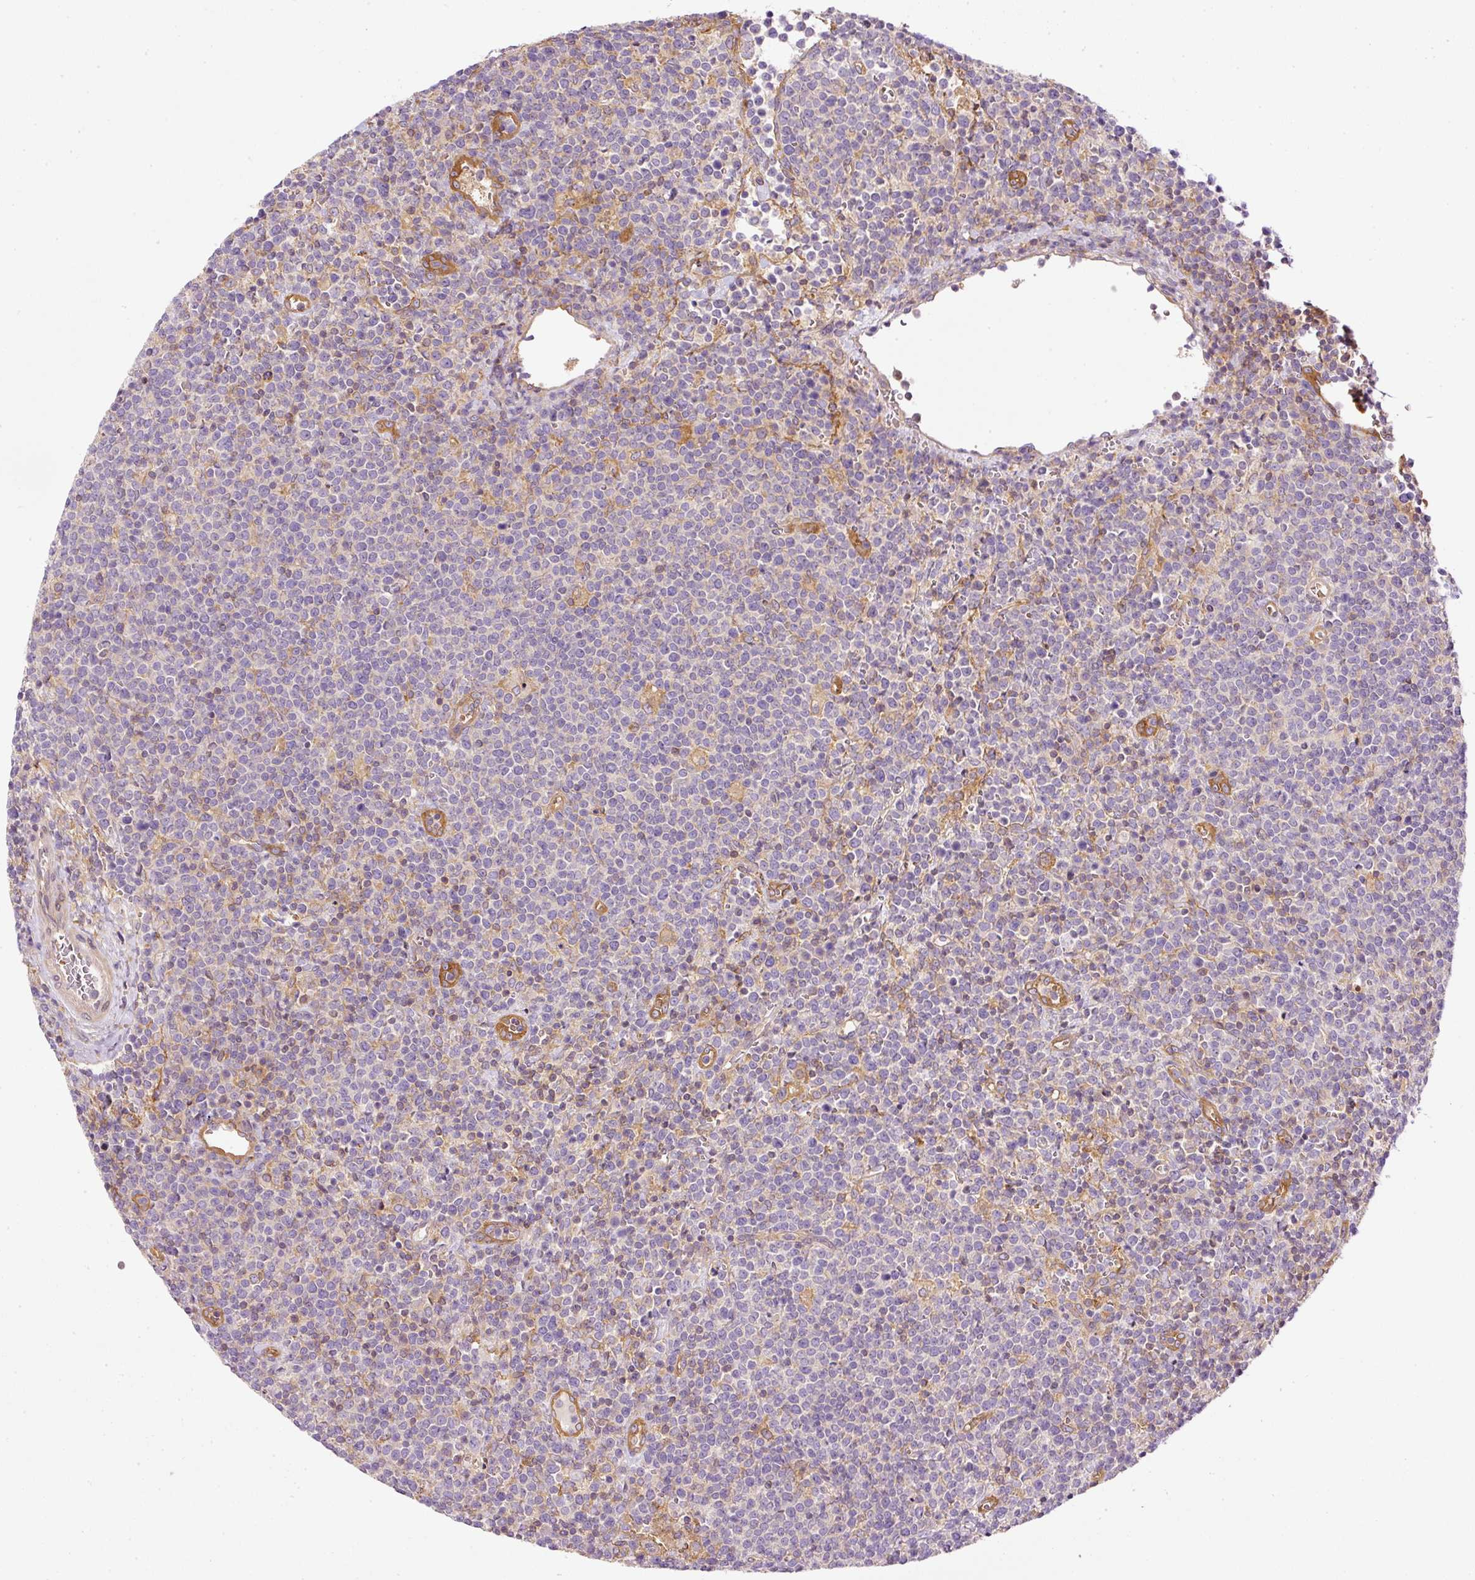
{"staining": {"intensity": "negative", "quantity": "none", "location": "none"}, "tissue": "lymphoma", "cell_type": "Tumor cells", "image_type": "cancer", "snomed": [{"axis": "morphology", "description": "Malignant lymphoma, non-Hodgkin's type, High grade"}, {"axis": "topography", "description": "Lymph node"}], "caption": "This is a image of immunohistochemistry (IHC) staining of lymphoma, which shows no positivity in tumor cells.", "gene": "TBC1D2B", "patient": {"sex": "male", "age": 61}}